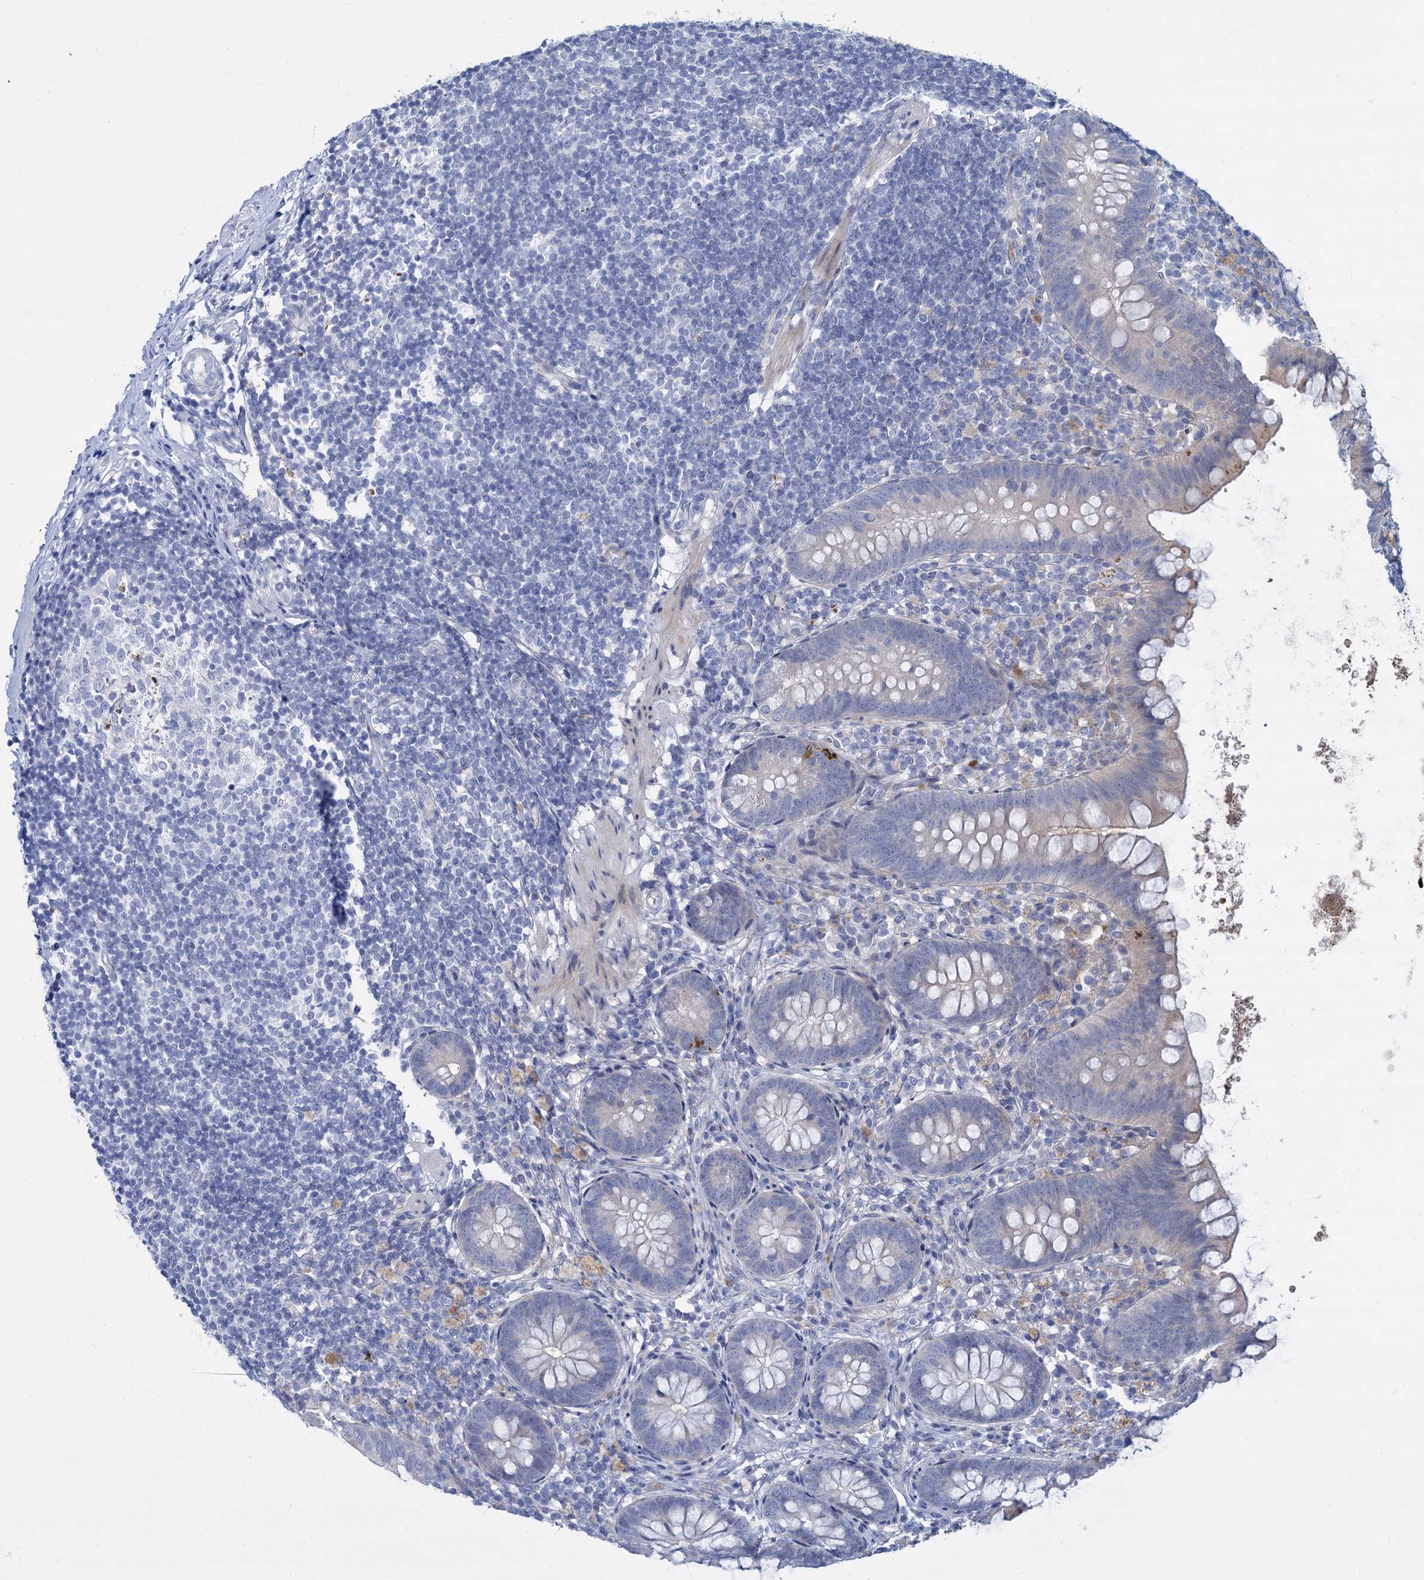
{"staining": {"intensity": "negative", "quantity": "none", "location": "none"}, "tissue": "appendix", "cell_type": "Glandular cells", "image_type": "normal", "snomed": [{"axis": "morphology", "description": "Normal tissue, NOS"}, {"axis": "topography", "description": "Appendix"}], "caption": "This is a photomicrograph of immunohistochemistry (IHC) staining of normal appendix, which shows no positivity in glandular cells. (Brightfield microscopy of DAB (3,3'-diaminobenzidine) IHC at high magnification).", "gene": "TRIM77", "patient": {"sex": "female", "age": 62}}